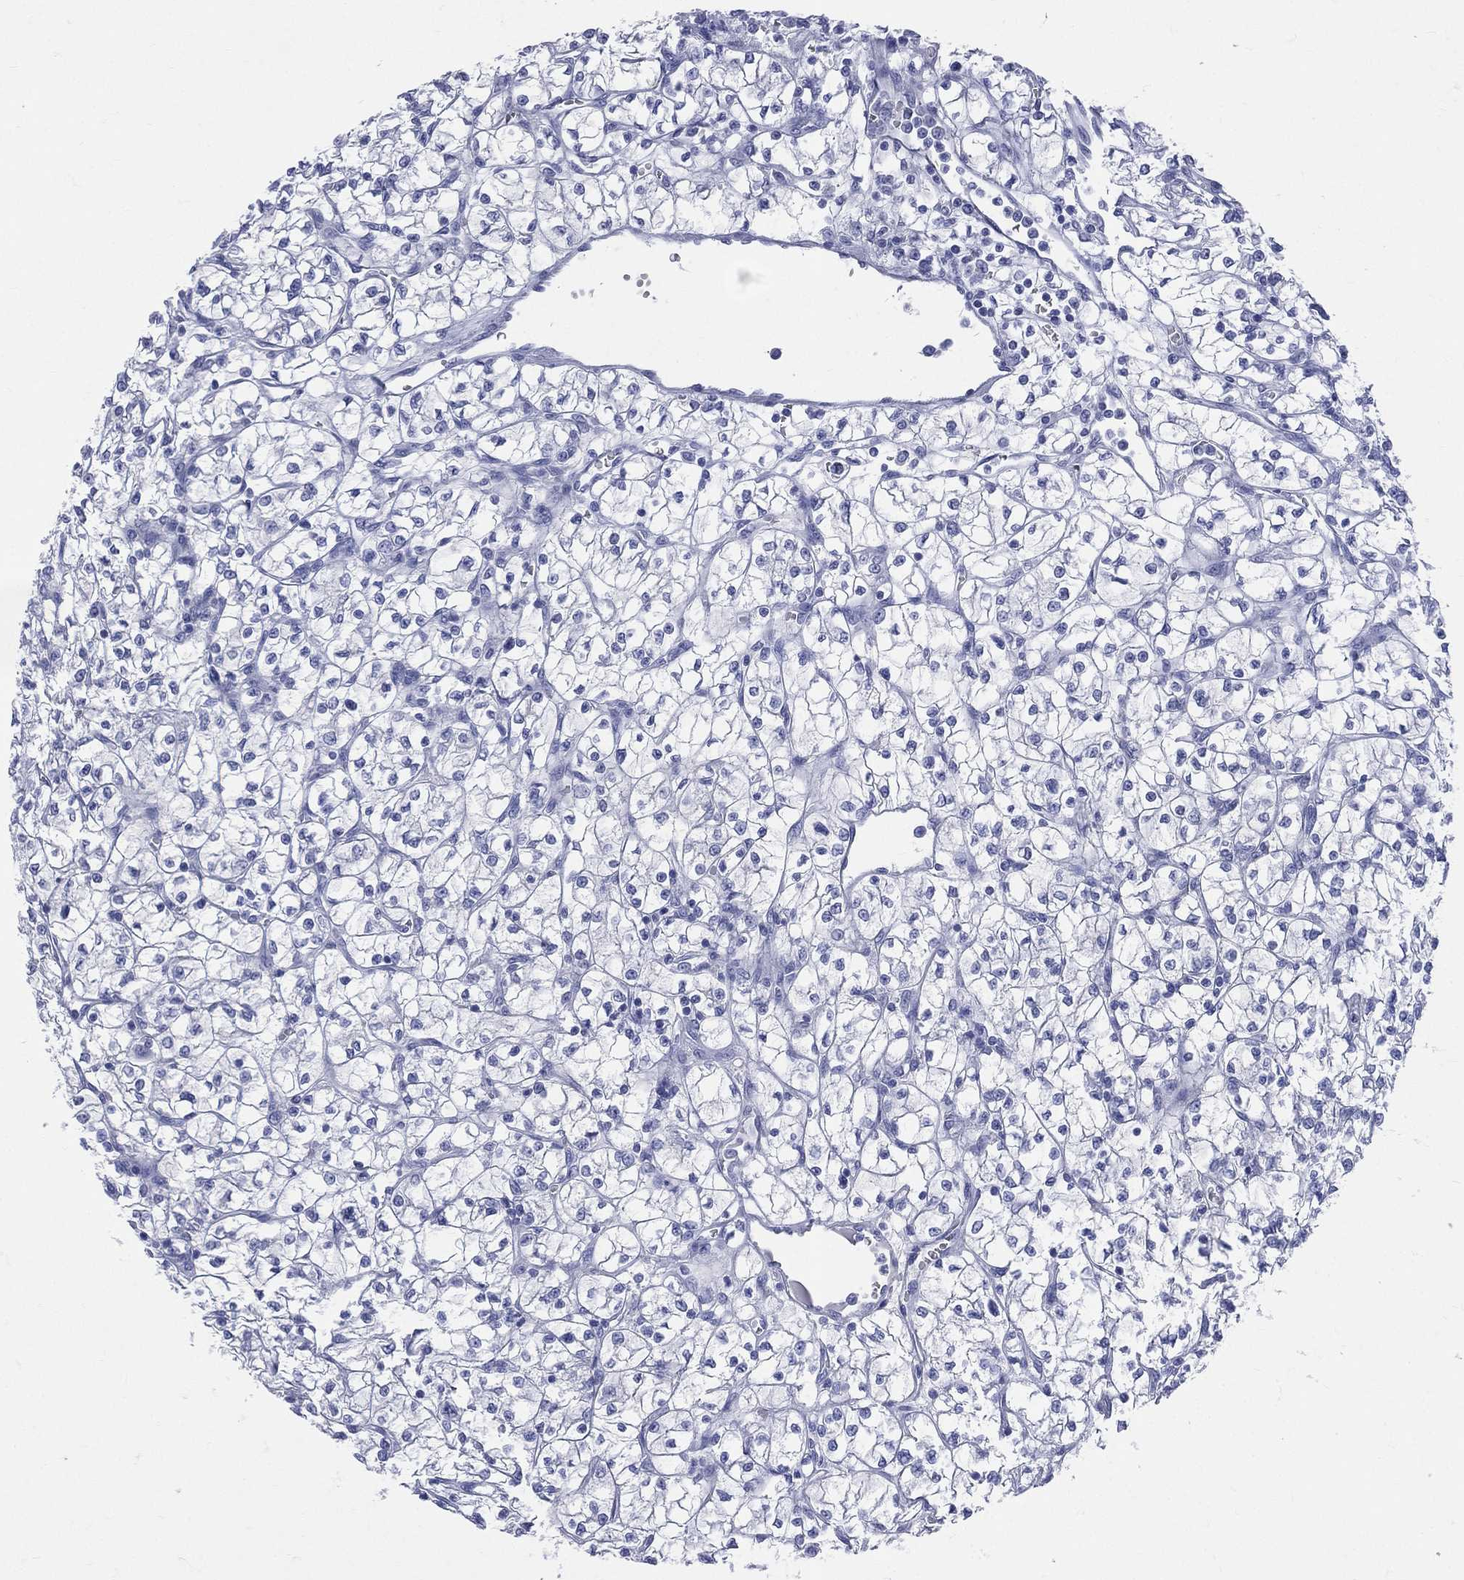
{"staining": {"intensity": "negative", "quantity": "none", "location": "none"}, "tissue": "renal cancer", "cell_type": "Tumor cells", "image_type": "cancer", "snomed": [{"axis": "morphology", "description": "Adenocarcinoma, NOS"}, {"axis": "topography", "description": "Kidney"}], "caption": "Adenocarcinoma (renal) stained for a protein using IHC reveals no positivity tumor cells.", "gene": "SYP", "patient": {"sex": "female", "age": 64}}